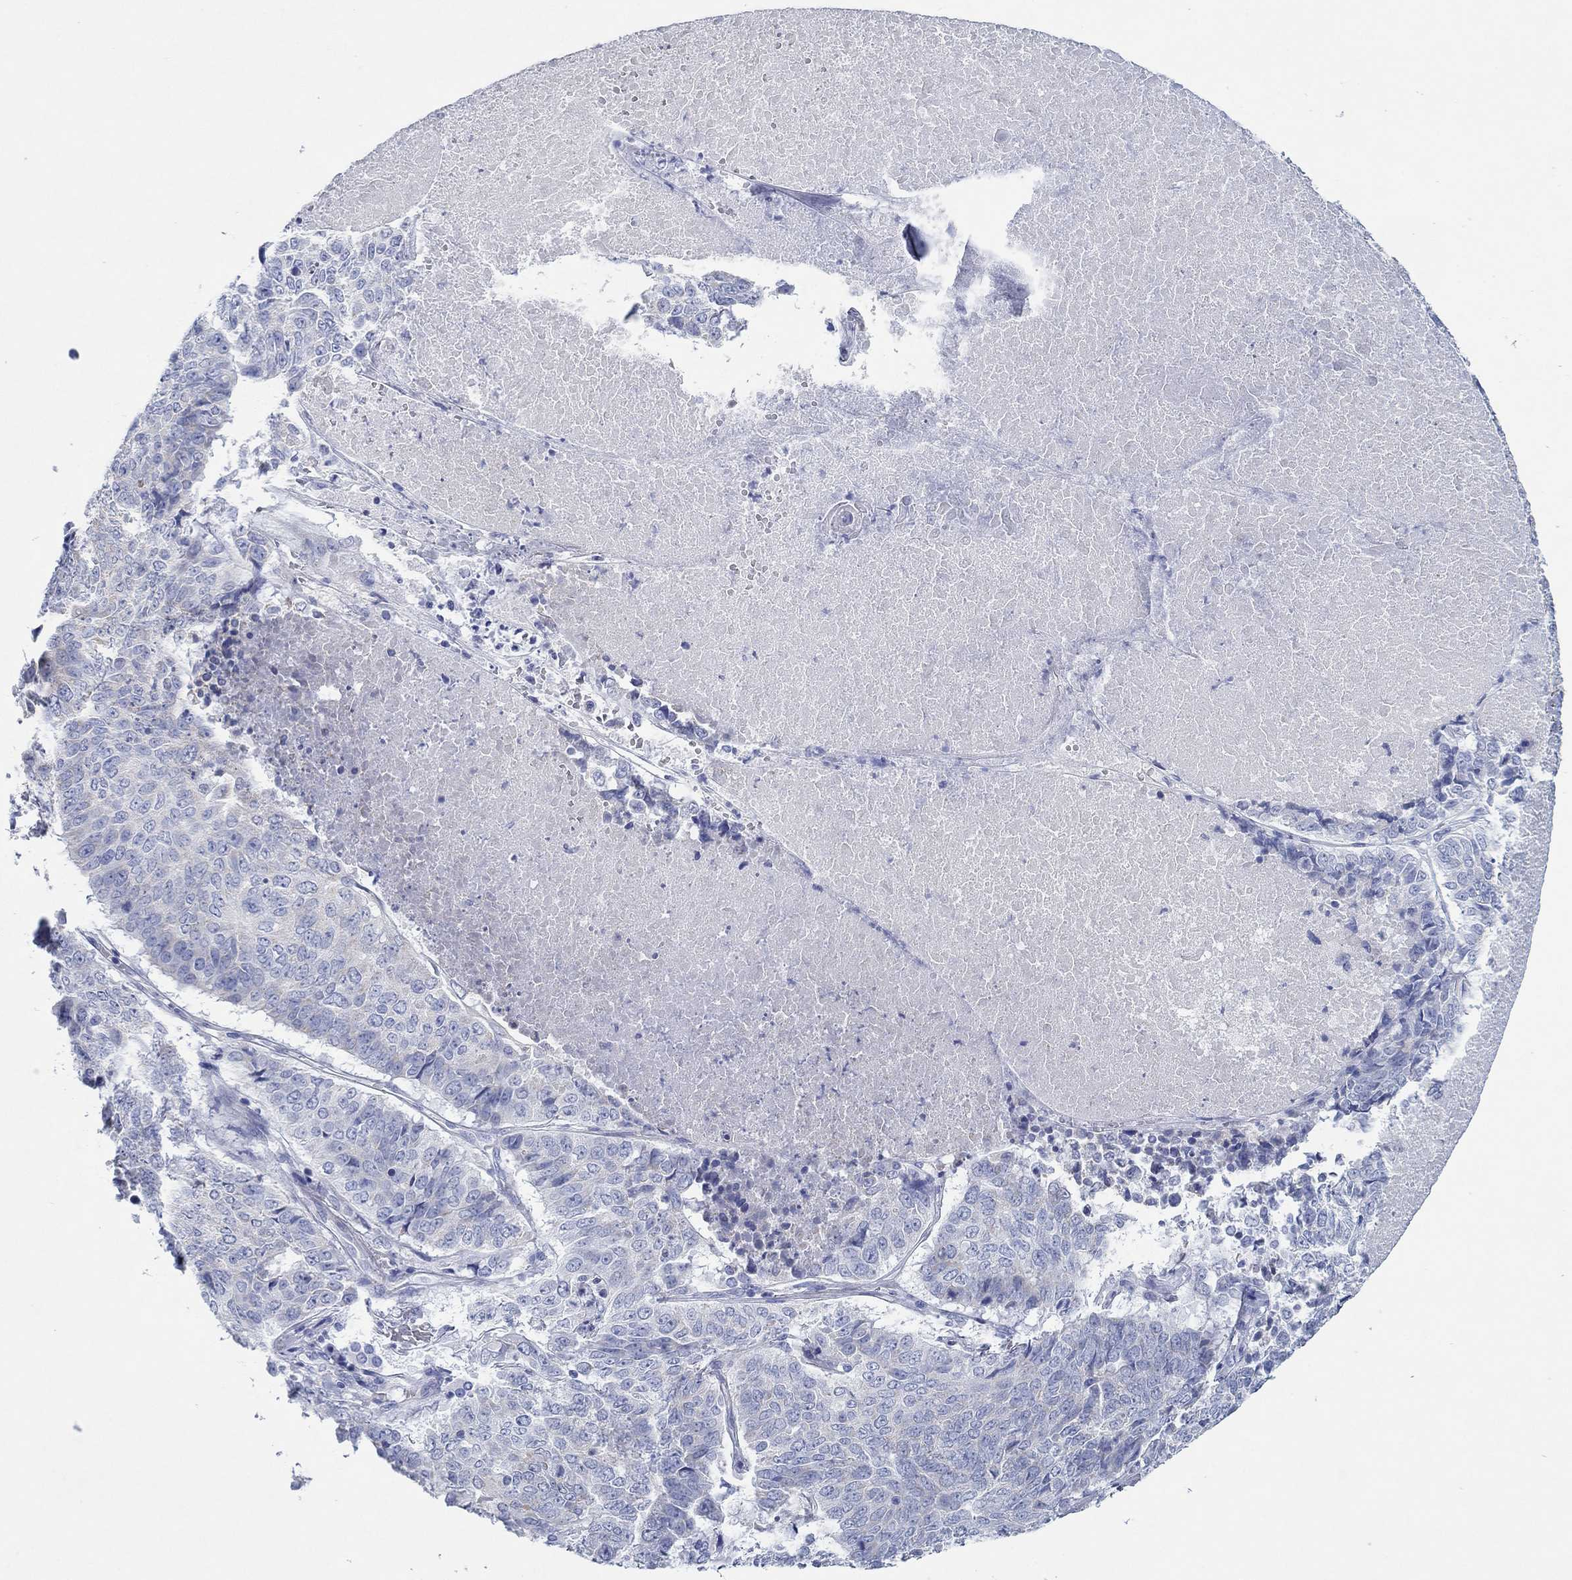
{"staining": {"intensity": "negative", "quantity": "none", "location": "none"}, "tissue": "lung cancer", "cell_type": "Tumor cells", "image_type": "cancer", "snomed": [{"axis": "morphology", "description": "Squamous cell carcinoma, NOS"}, {"axis": "topography", "description": "Lung"}], "caption": "A high-resolution photomicrograph shows immunohistochemistry staining of lung cancer (squamous cell carcinoma), which shows no significant positivity in tumor cells. (Stains: DAB immunohistochemistry (IHC) with hematoxylin counter stain, Microscopy: brightfield microscopy at high magnification).", "gene": "HCRT", "patient": {"sex": "male", "age": 64}}